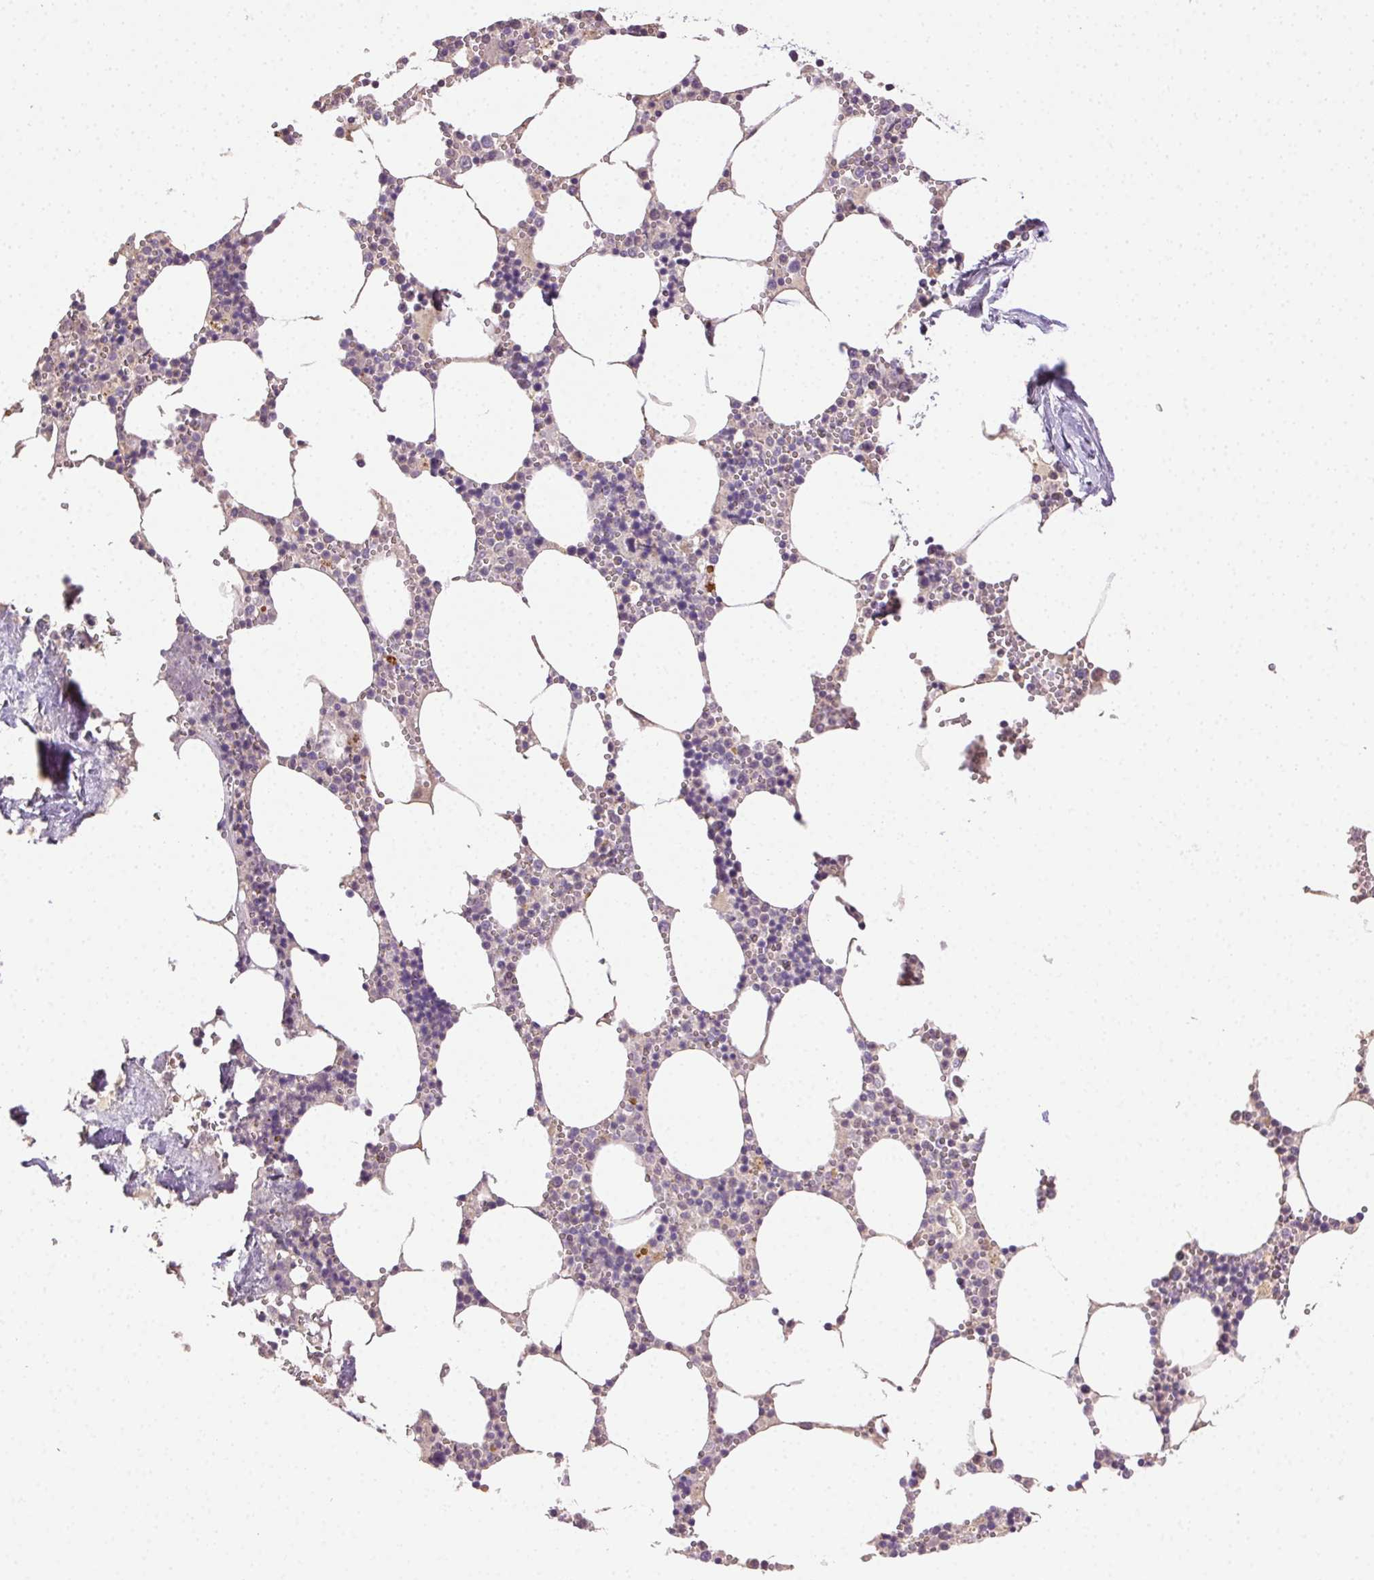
{"staining": {"intensity": "negative", "quantity": "none", "location": "none"}, "tissue": "bone marrow", "cell_type": "Hematopoietic cells", "image_type": "normal", "snomed": [{"axis": "morphology", "description": "Normal tissue, NOS"}, {"axis": "topography", "description": "Bone marrow"}], "caption": "IHC of benign bone marrow displays no expression in hematopoietic cells.", "gene": "BPIFB2", "patient": {"sex": "male", "age": 54}}